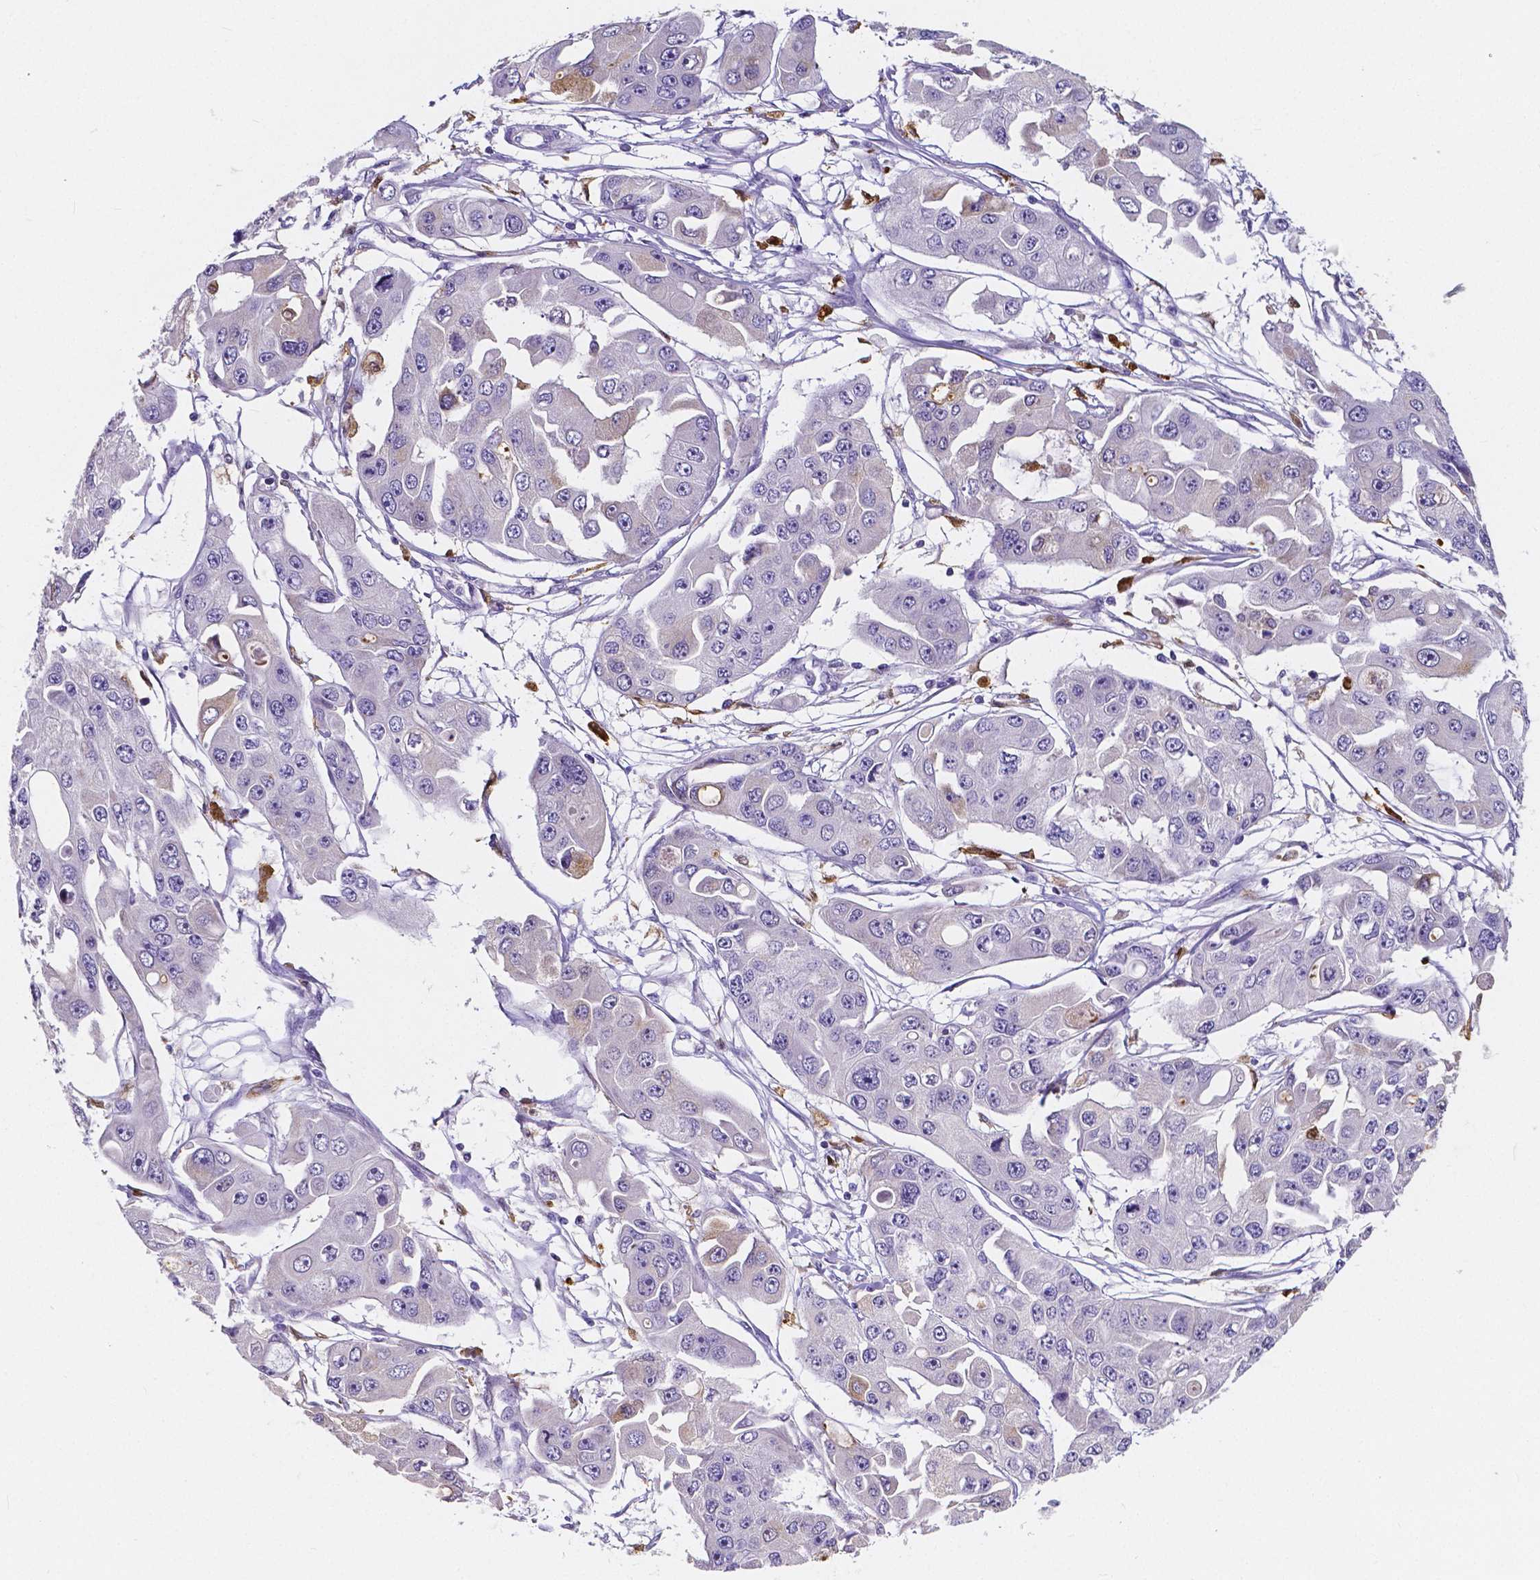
{"staining": {"intensity": "negative", "quantity": "none", "location": "none"}, "tissue": "ovarian cancer", "cell_type": "Tumor cells", "image_type": "cancer", "snomed": [{"axis": "morphology", "description": "Cystadenocarcinoma, serous, NOS"}, {"axis": "topography", "description": "Ovary"}], "caption": "Immunohistochemistry (IHC) photomicrograph of neoplastic tissue: human ovarian serous cystadenocarcinoma stained with DAB shows no significant protein positivity in tumor cells.", "gene": "ACP5", "patient": {"sex": "female", "age": 56}}